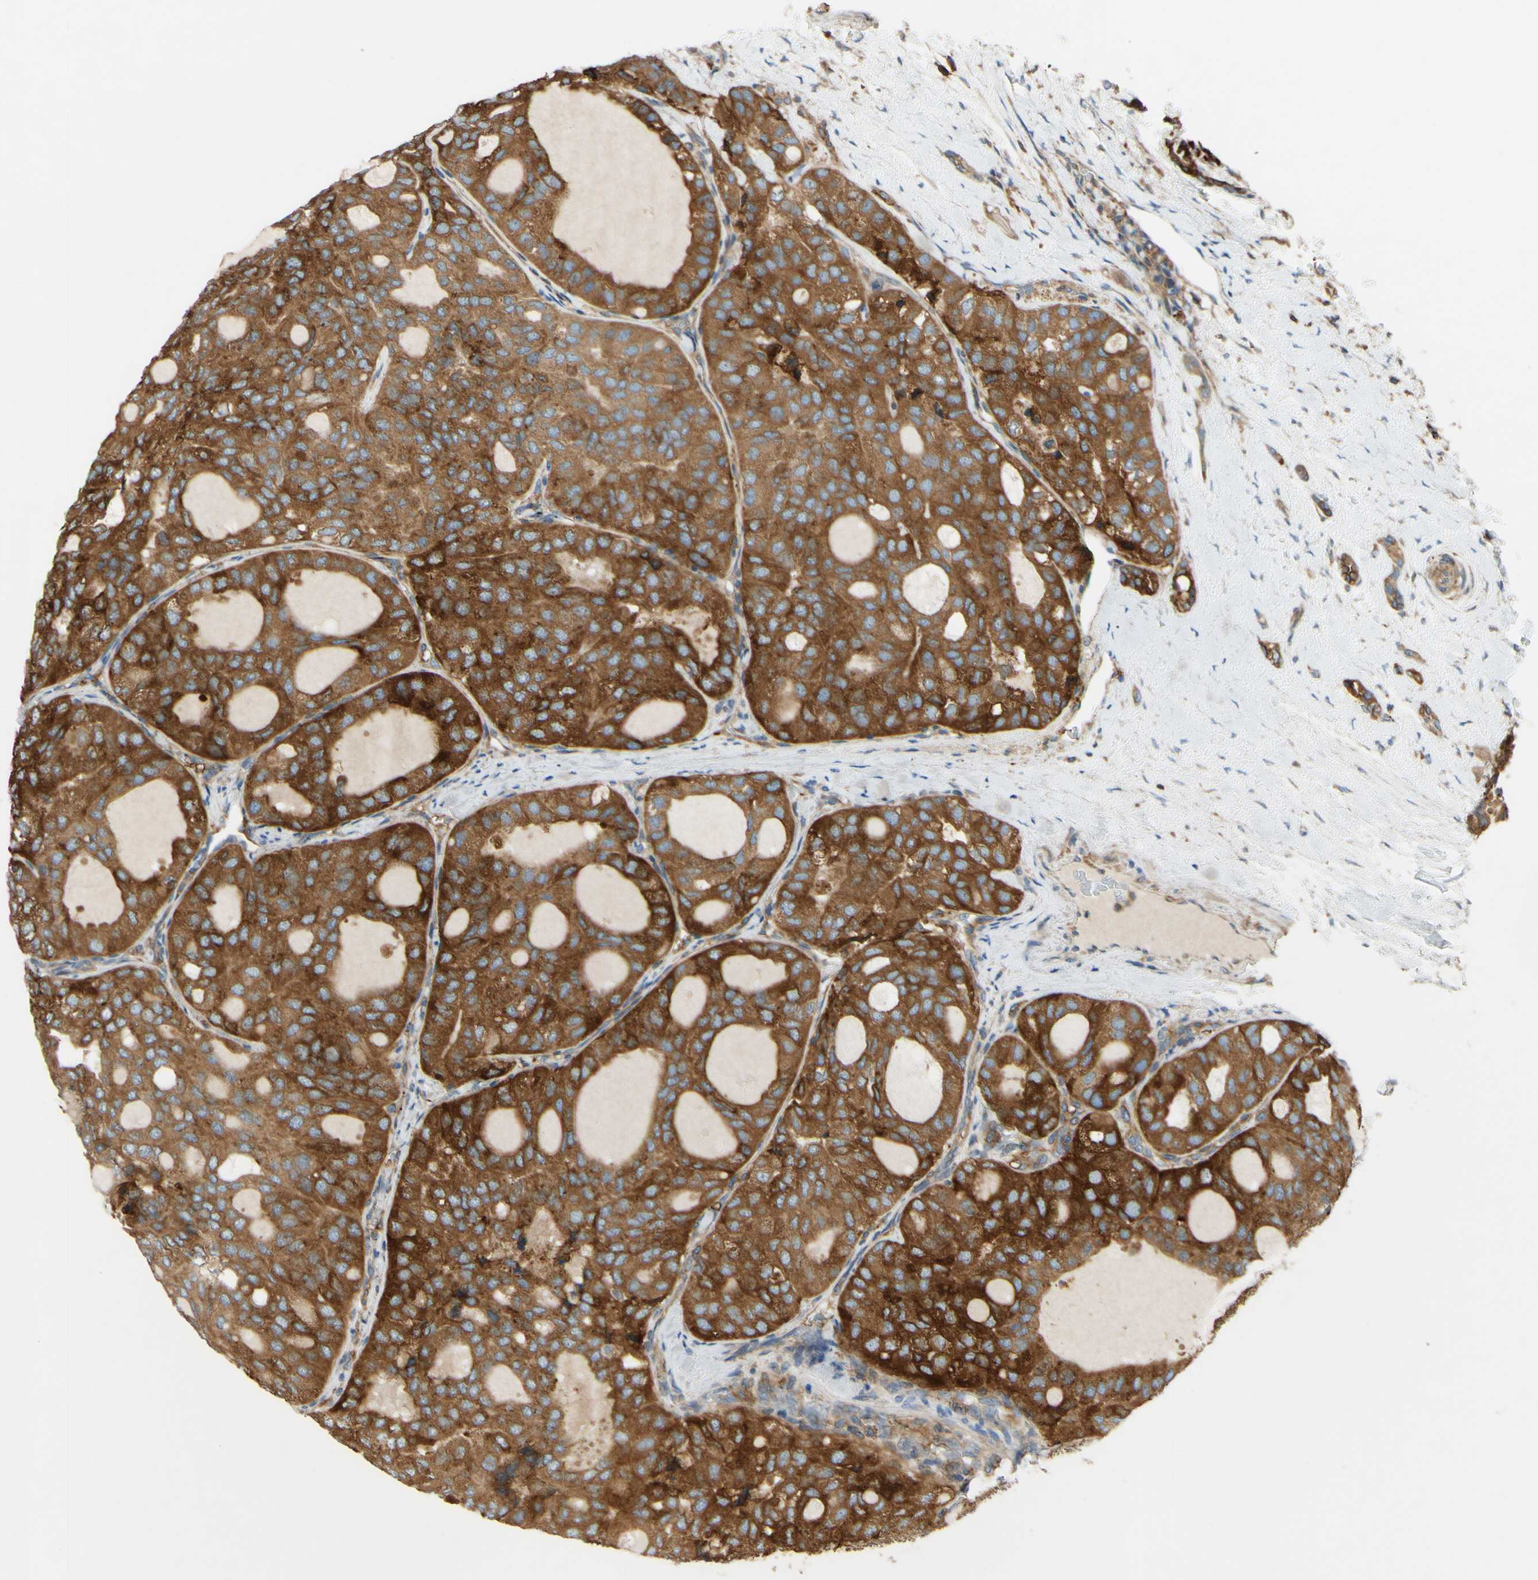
{"staining": {"intensity": "moderate", "quantity": ">75%", "location": "cytoplasmic/membranous"}, "tissue": "thyroid cancer", "cell_type": "Tumor cells", "image_type": "cancer", "snomed": [{"axis": "morphology", "description": "Follicular adenoma carcinoma, NOS"}, {"axis": "topography", "description": "Thyroid gland"}], "caption": "Immunohistochemical staining of thyroid cancer reveals medium levels of moderate cytoplasmic/membranous expression in about >75% of tumor cells. Immunohistochemistry (ihc) stains the protein in brown and the nuclei are stained blue.", "gene": "POR", "patient": {"sex": "male", "age": 75}}